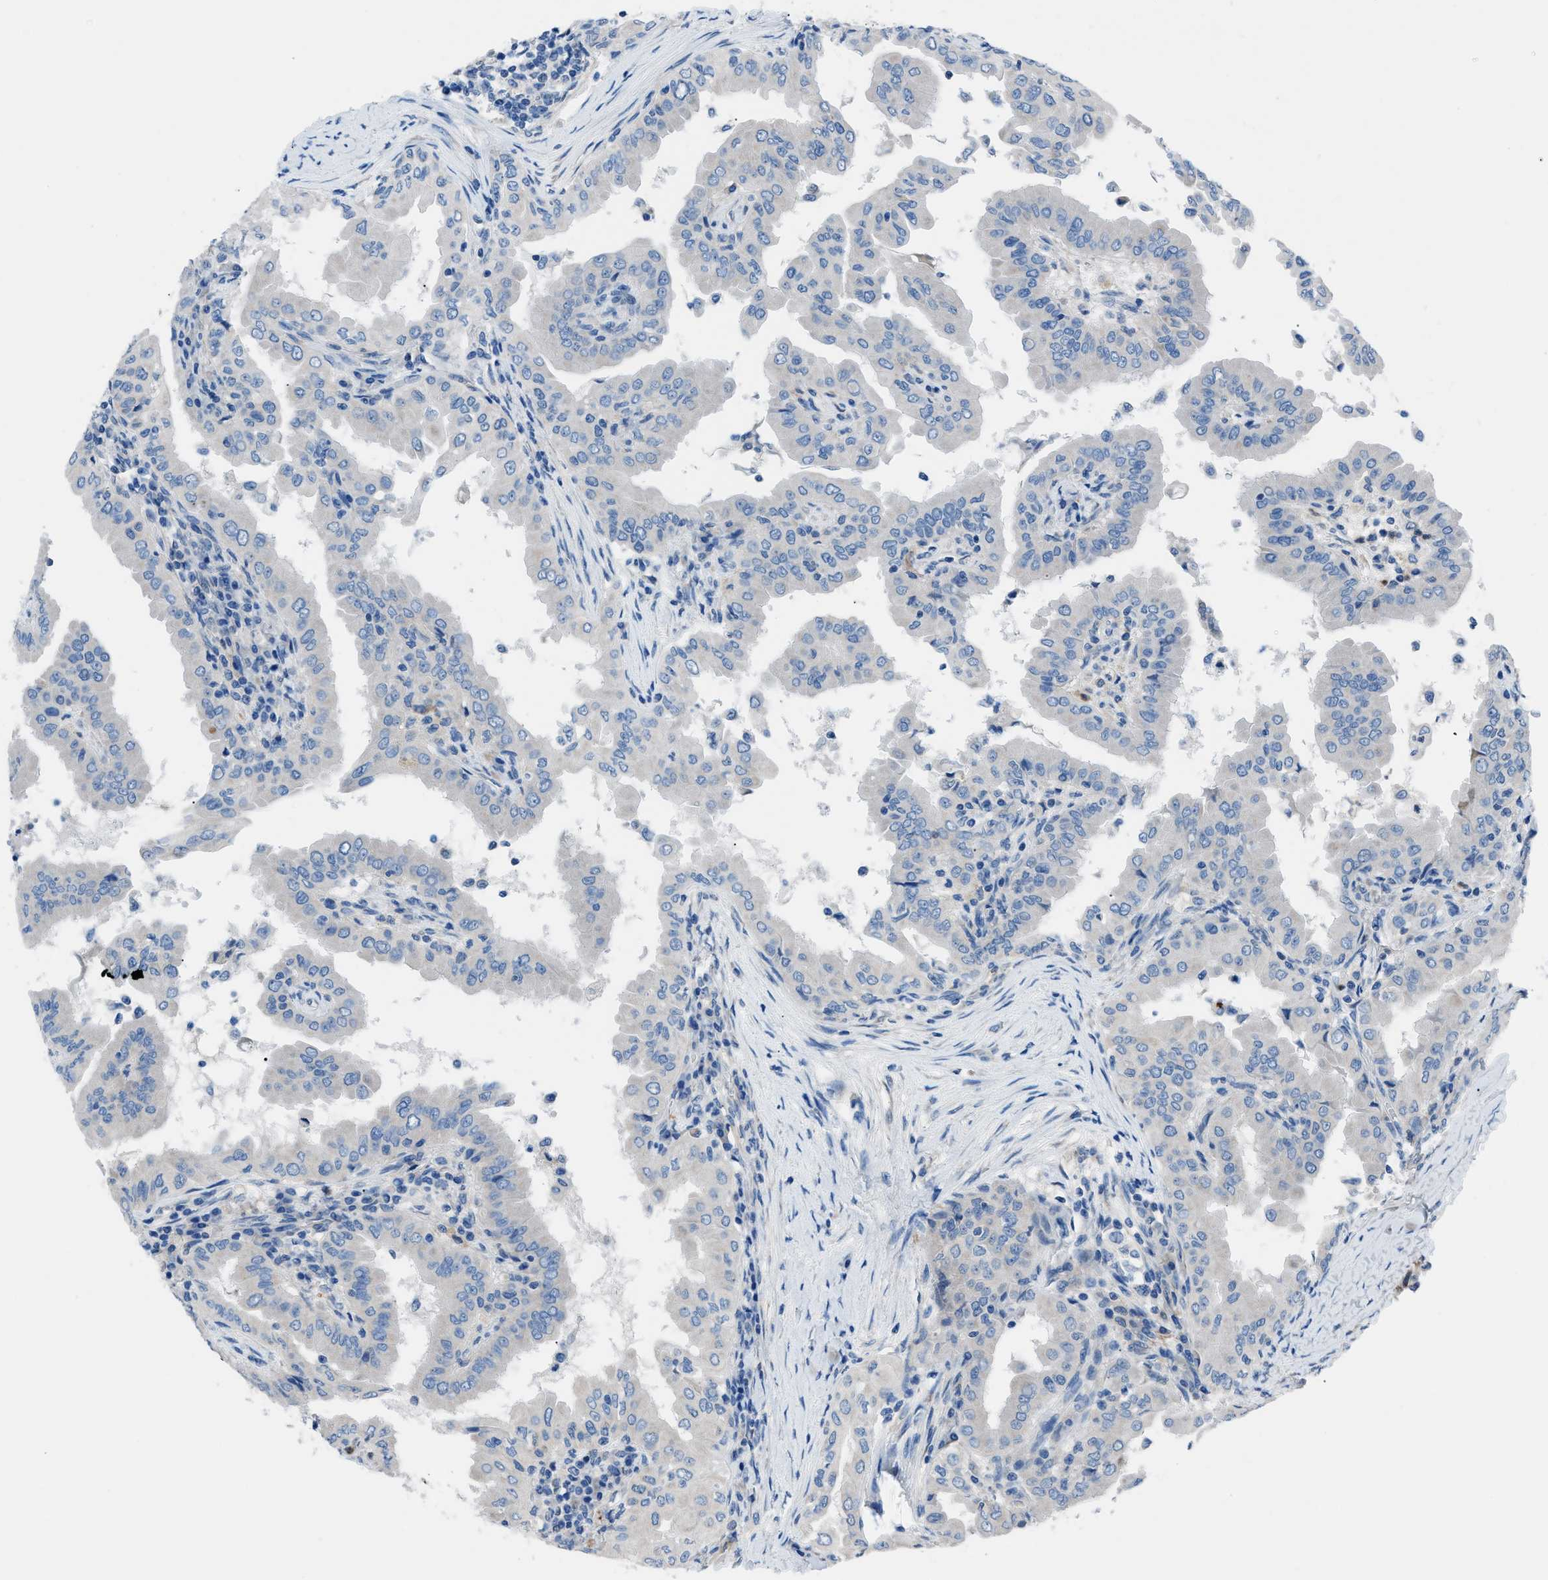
{"staining": {"intensity": "negative", "quantity": "none", "location": "none"}, "tissue": "thyroid cancer", "cell_type": "Tumor cells", "image_type": "cancer", "snomed": [{"axis": "morphology", "description": "Papillary adenocarcinoma, NOS"}, {"axis": "topography", "description": "Thyroid gland"}], "caption": "A high-resolution image shows immunohistochemistry staining of thyroid cancer, which demonstrates no significant staining in tumor cells.", "gene": "ITPR1", "patient": {"sex": "male", "age": 33}}